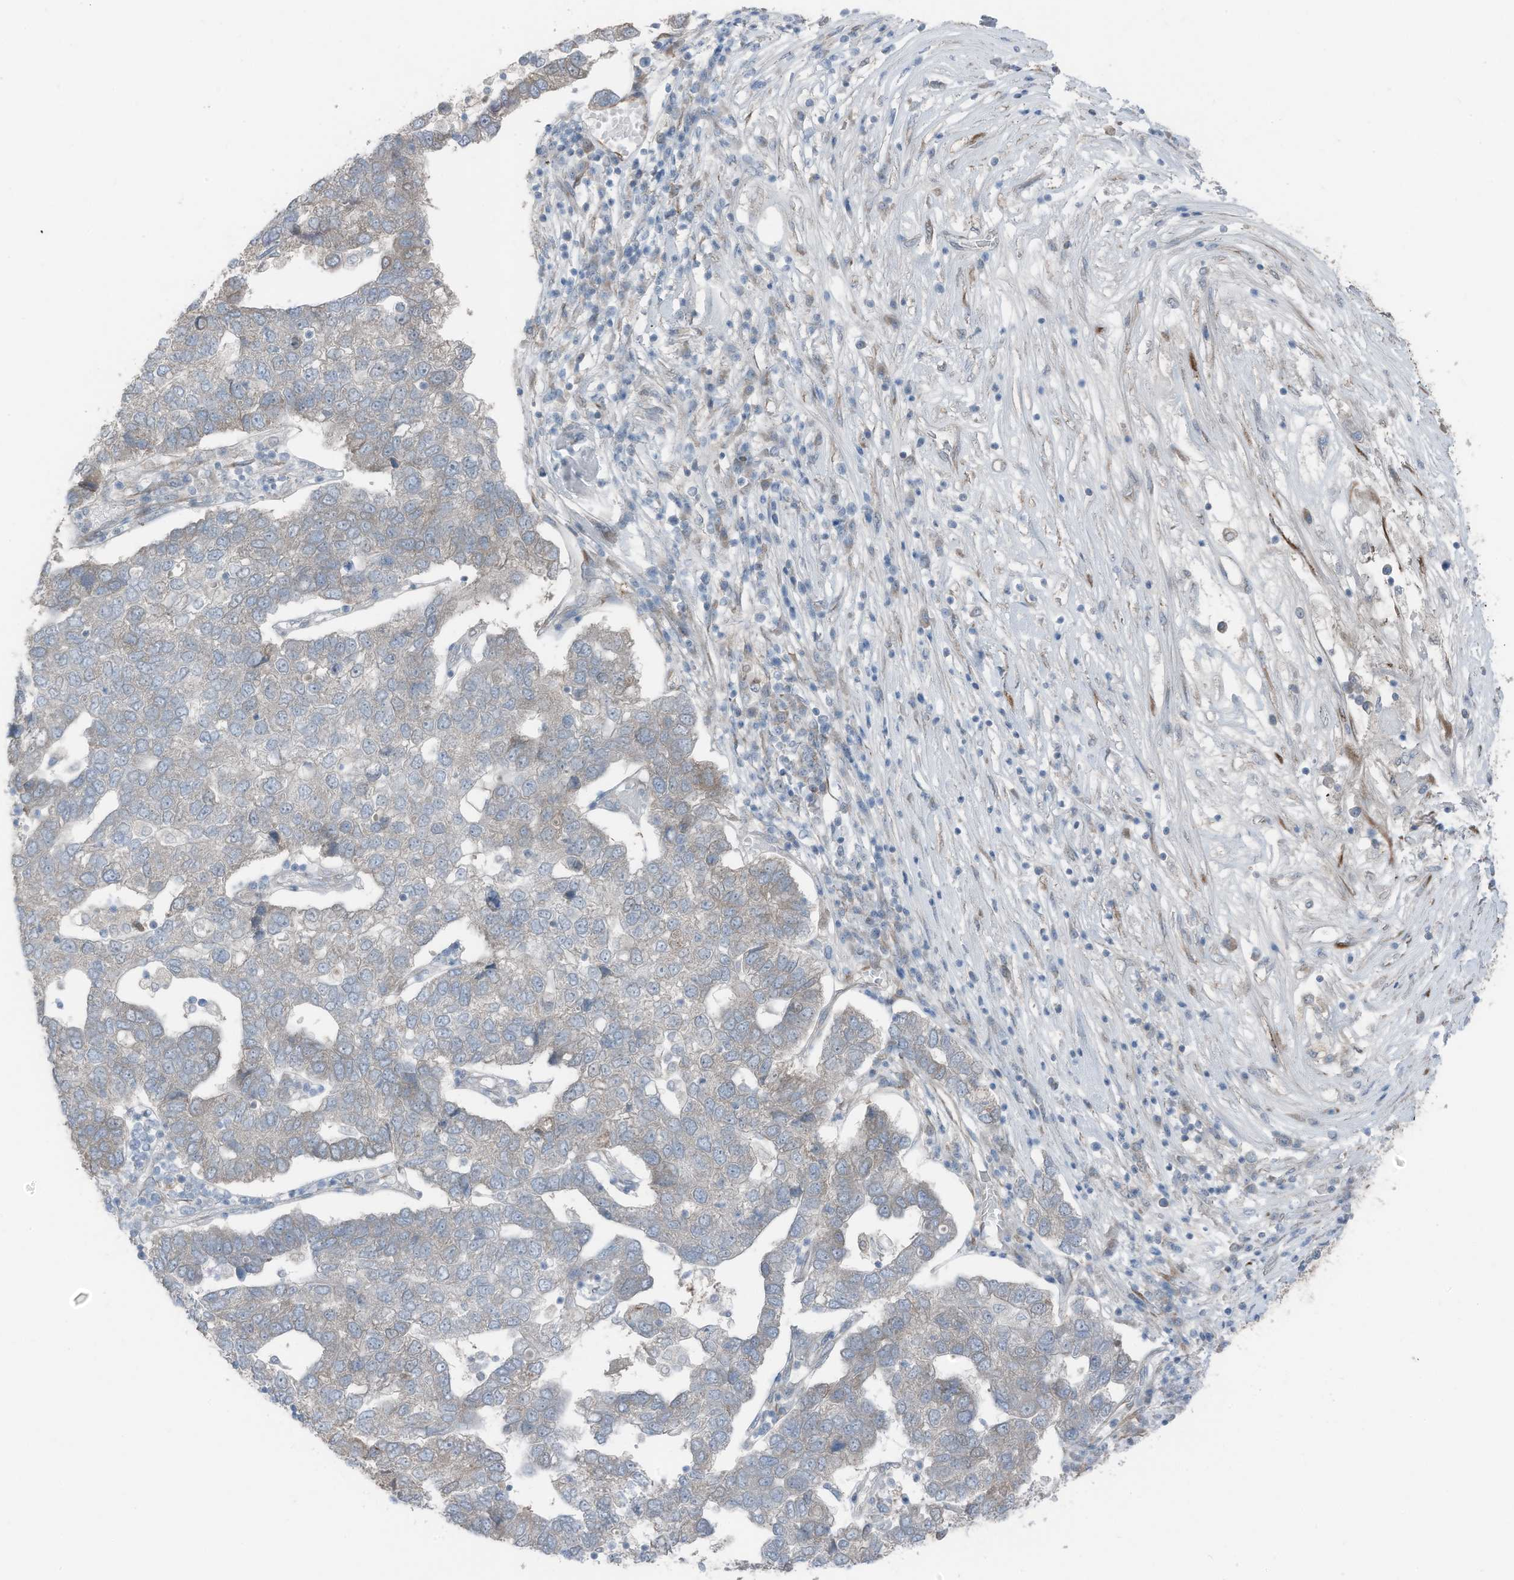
{"staining": {"intensity": "weak", "quantity": "<25%", "location": "cytoplasmic/membranous"}, "tissue": "pancreatic cancer", "cell_type": "Tumor cells", "image_type": "cancer", "snomed": [{"axis": "morphology", "description": "Adenocarcinoma, NOS"}, {"axis": "topography", "description": "Pancreas"}], "caption": "The image displays no staining of tumor cells in pancreatic adenocarcinoma. (DAB immunohistochemistry (IHC), high magnification).", "gene": "ARHGEF33", "patient": {"sex": "female", "age": 61}}